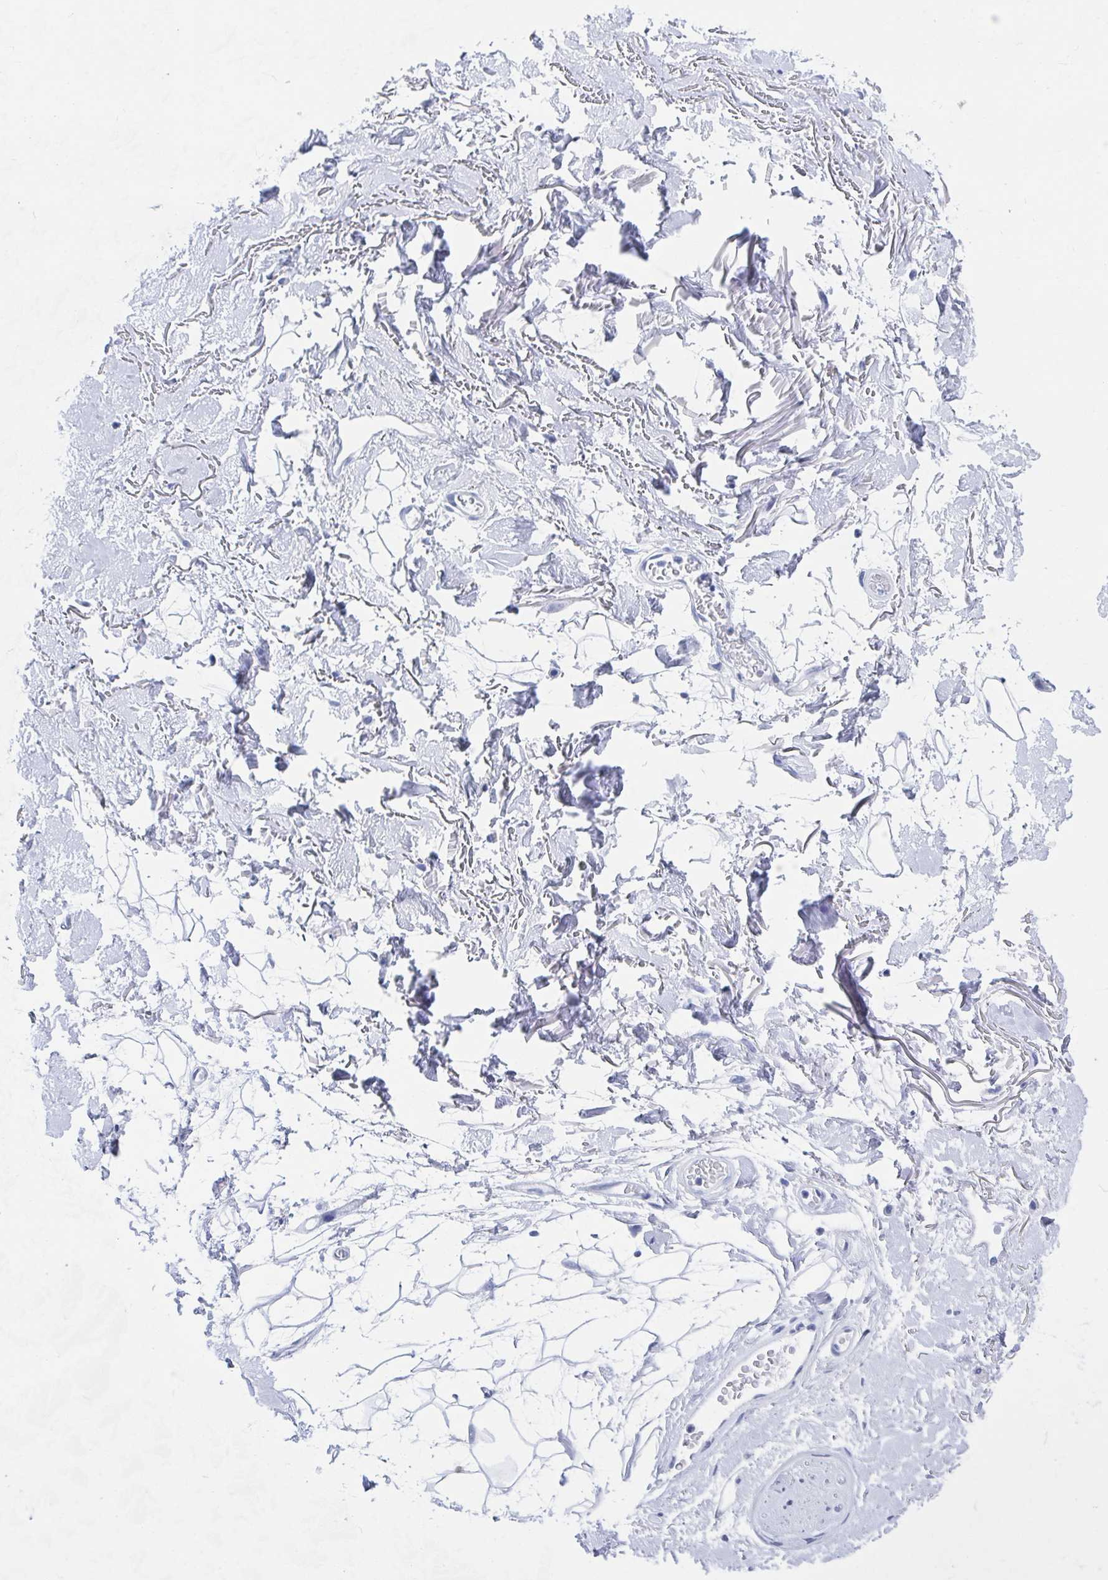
{"staining": {"intensity": "negative", "quantity": "none", "location": "none"}, "tissue": "adipose tissue", "cell_type": "Adipocytes", "image_type": "normal", "snomed": [{"axis": "morphology", "description": "Normal tissue, NOS"}, {"axis": "topography", "description": "Anal"}, {"axis": "topography", "description": "Peripheral nerve tissue"}], "caption": "DAB (3,3'-diaminobenzidine) immunohistochemical staining of normal human adipose tissue exhibits no significant expression in adipocytes. The staining is performed using DAB (3,3'-diaminobenzidine) brown chromogen with nuclei counter-stained in using hematoxylin.", "gene": "C10orf53", "patient": {"sex": "male", "age": 78}}